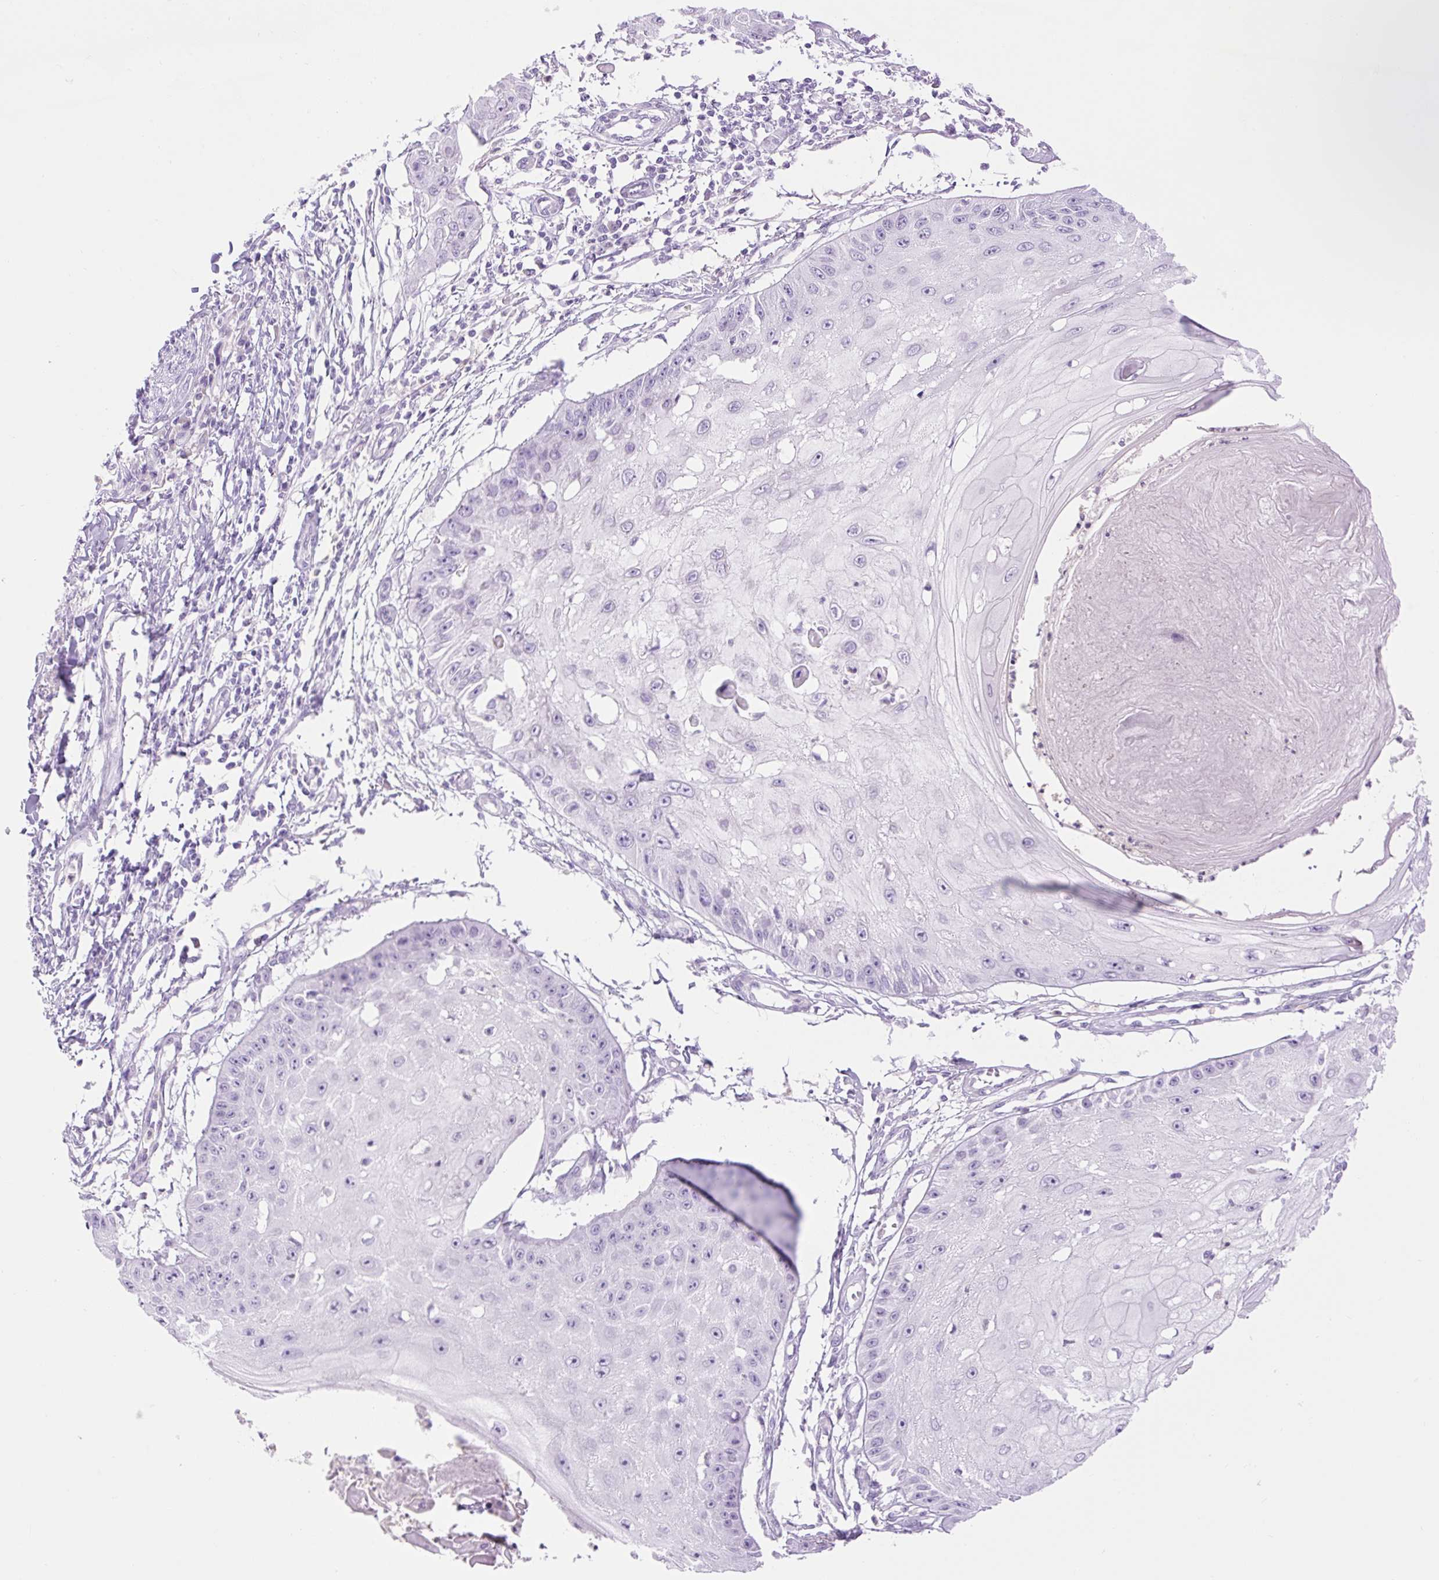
{"staining": {"intensity": "negative", "quantity": "none", "location": "none"}, "tissue": "skin cancer", "cell_type": "Tumor cells", "image_type": "cancer", "snomed": [{"axis": "morphology", "description": "Squamous cell carcinoma, NOS"}, {"axis": "topography", "description": "Skin"}], "caption": "Immunohistochemistry of human skin cancer demonstrates no expression in tumor cells. (DAB immunohistochemistry (IHC) visualized using brightfield microscopy, high magnification).", "gene": "SLC25A40", "patient": {"sex": "male", "age": 70}}